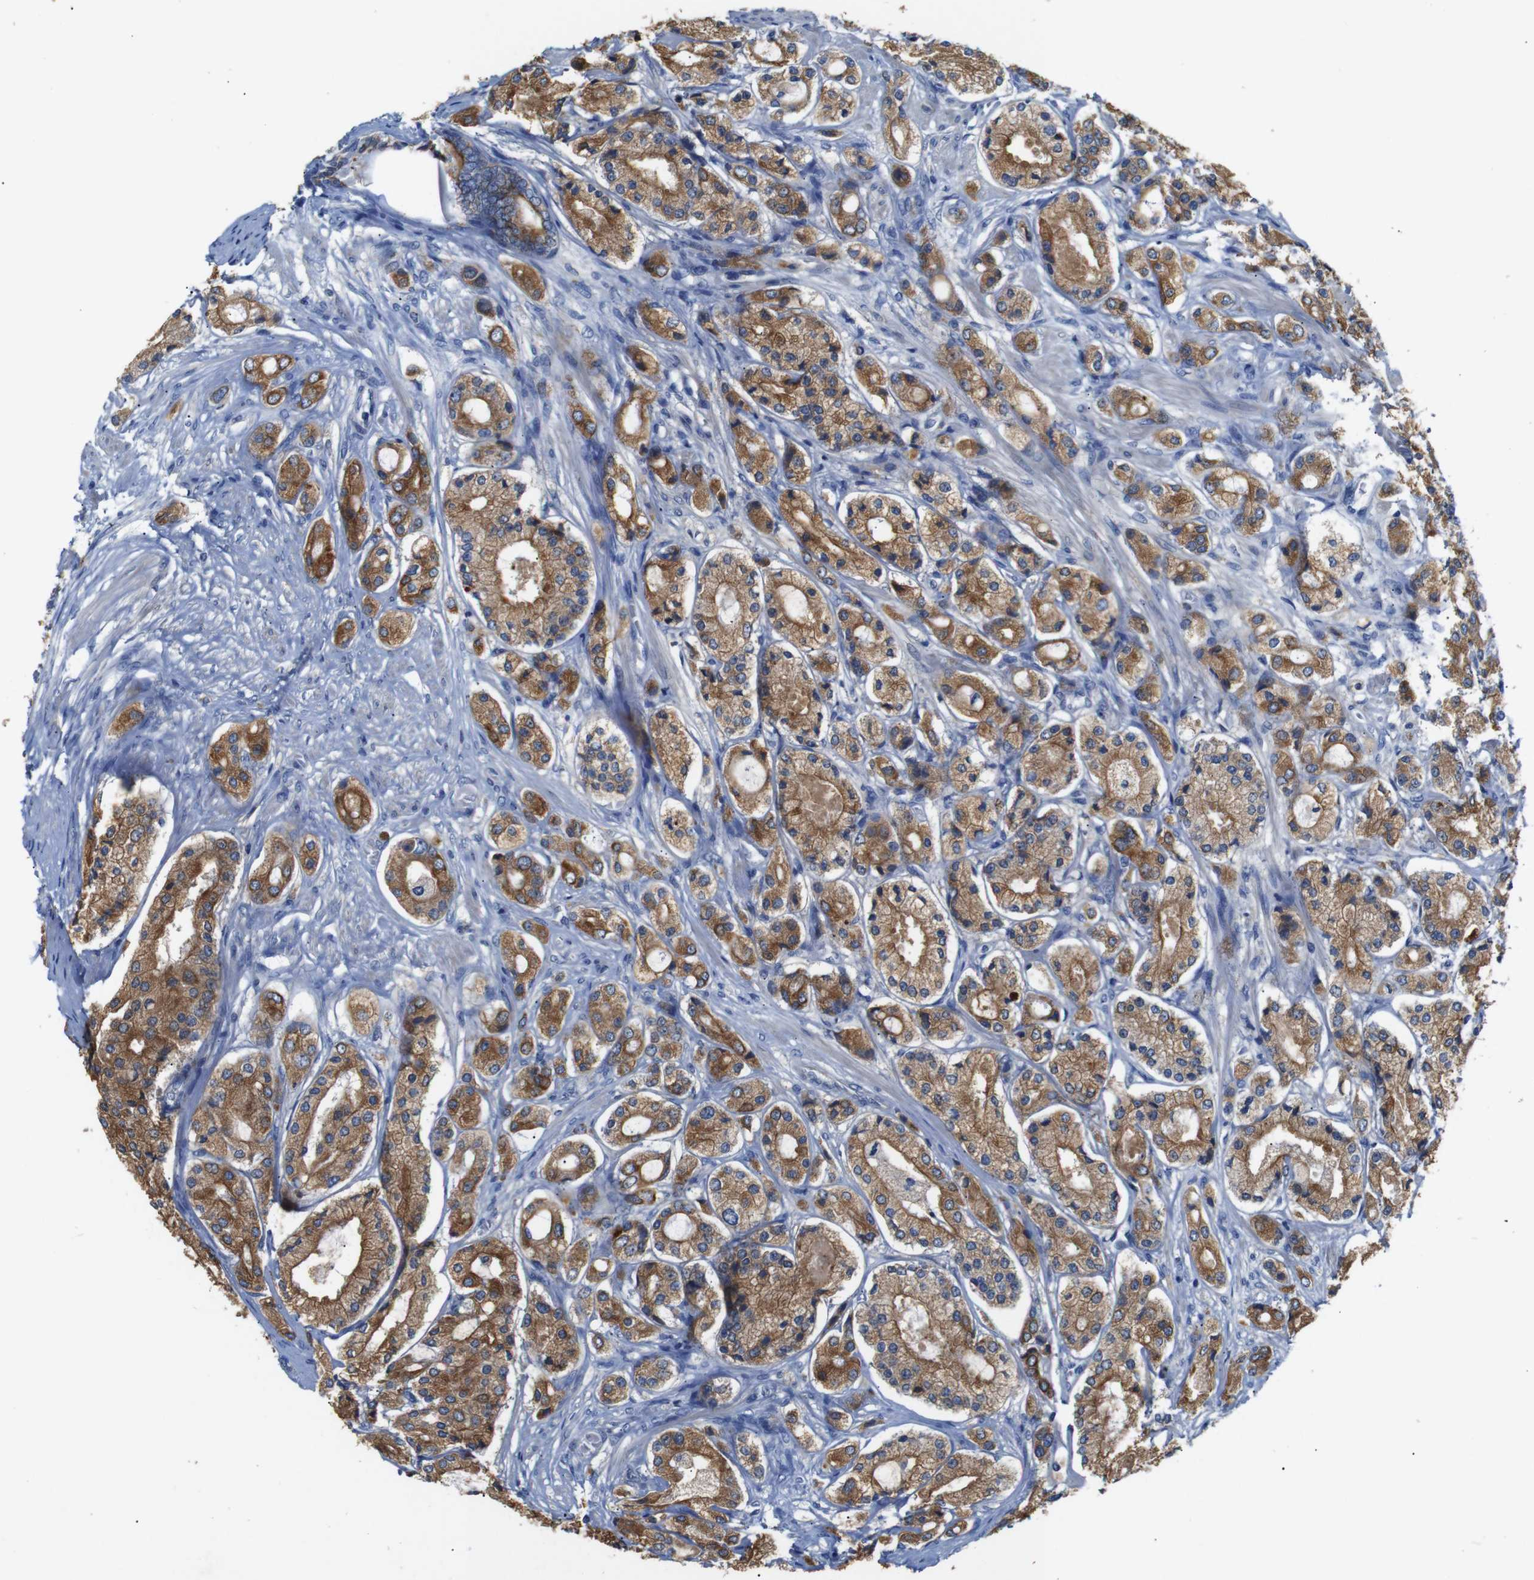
{"staining": {"intensity": "strong", "quantity": ">75%", "location": "cytoplasmic/membranous"}, "tissue": "prostate cancer", "cell_type": "Tumor cells", "image_type": "cancer", "snomed": [{"axis": "morphology", "description": "Adenocarcinoma, High grade"}, {"axis": "topography", "description": "Prostate"}], "caption": "Tumor cells show high levels of strong cytoplasmic/membranous expression in approximately >75% of cells in human prostate cancer (adenocarcinoma (high-grade)).", "gene": "ALOX15", "patient": {"sex": "male", "age": 65}}